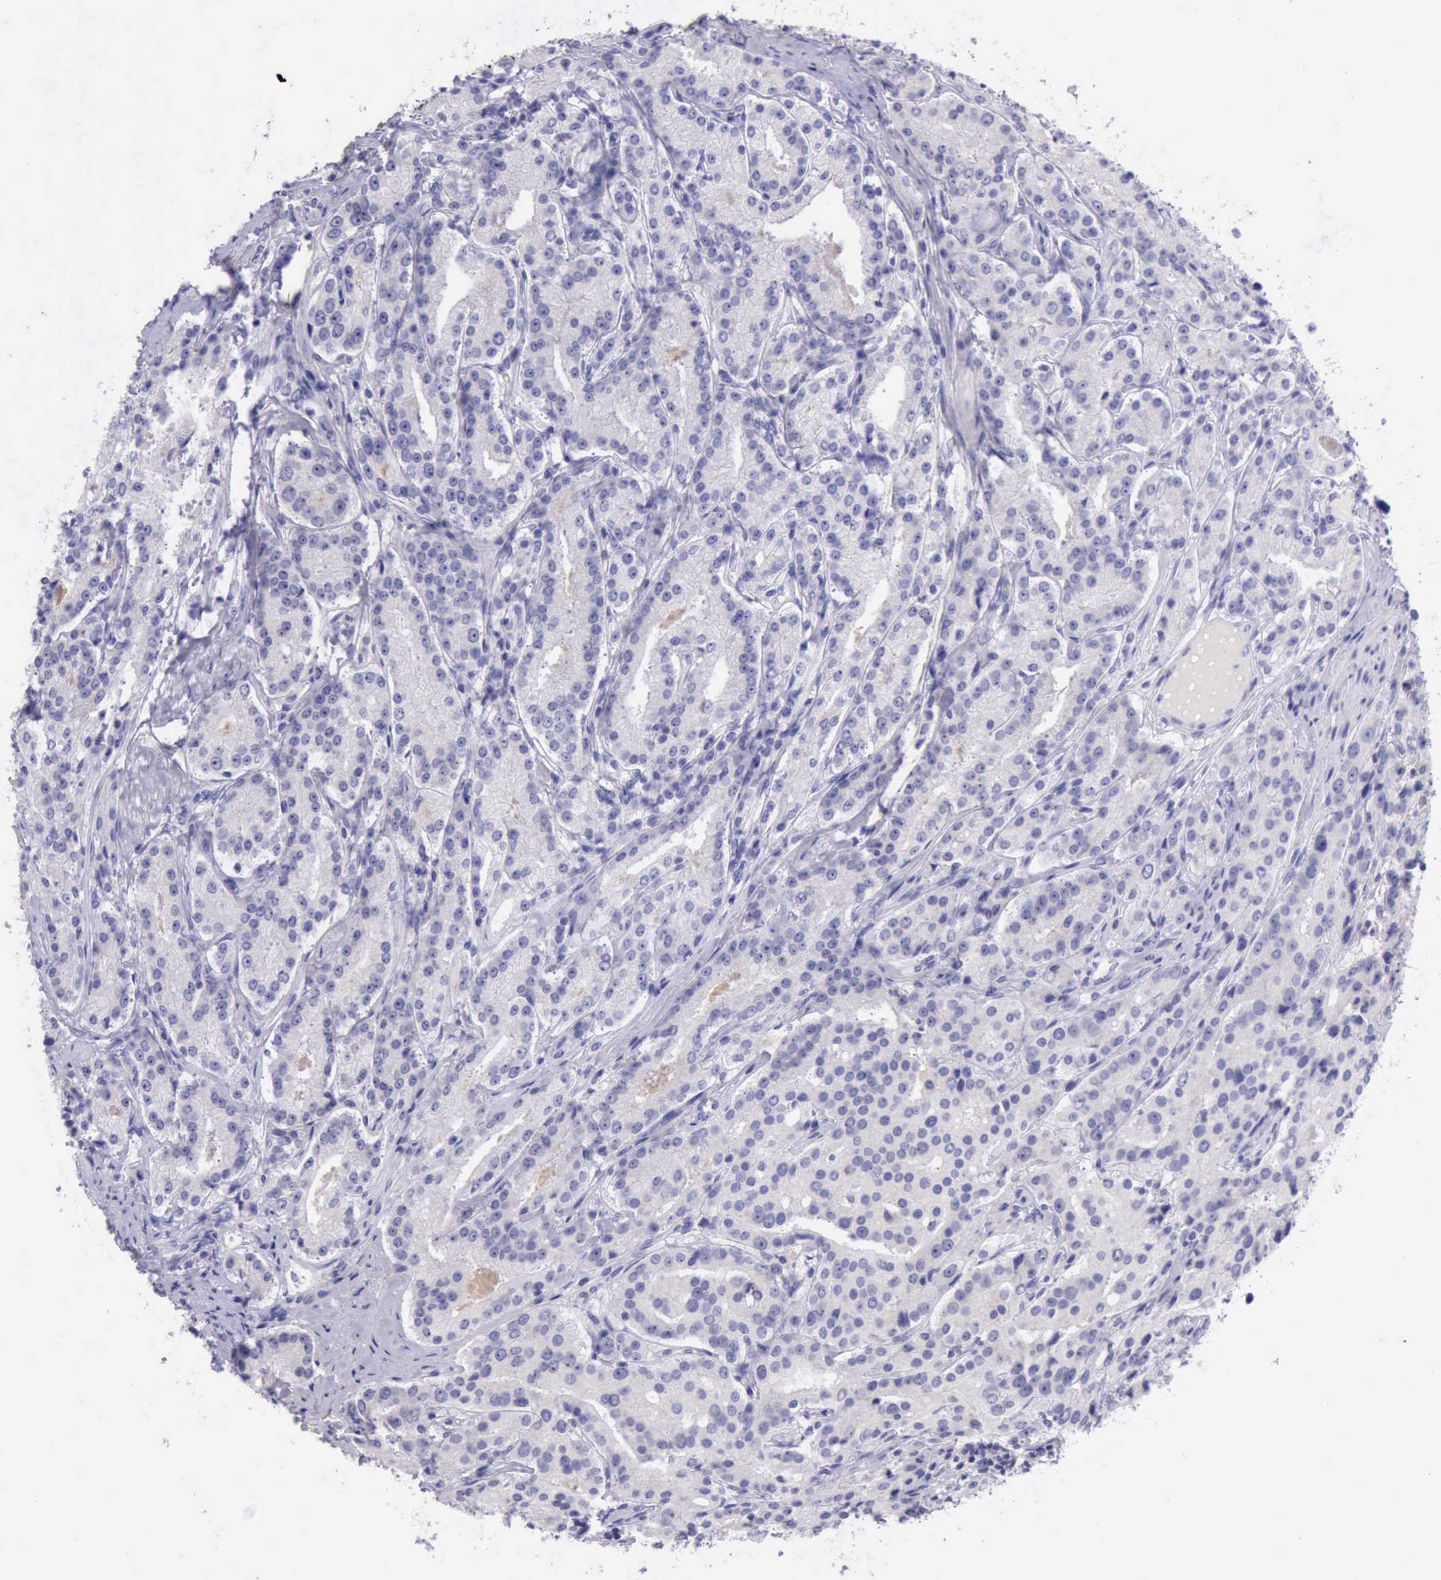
{"staining": {"intensity": "negative", "quantity": "none", "location": "none"}, "tissue": "prostate cancer", "cell_type": "Tumor cells", "image_type": "cancer", "snomed": [{"axis": "morphology", "description": "Adenocarcinoma, Medium grade"}, {"axis": "topography", "description": "Prostate"}], "caption": "Immunohistochemical staining of prostate cancer displays no significant expression in tumor cells. (Brightfield microscopy of DAB IHC at high magnification).", "gene": "LRFN5", "patient": {"sex": "male", "age": 72}}